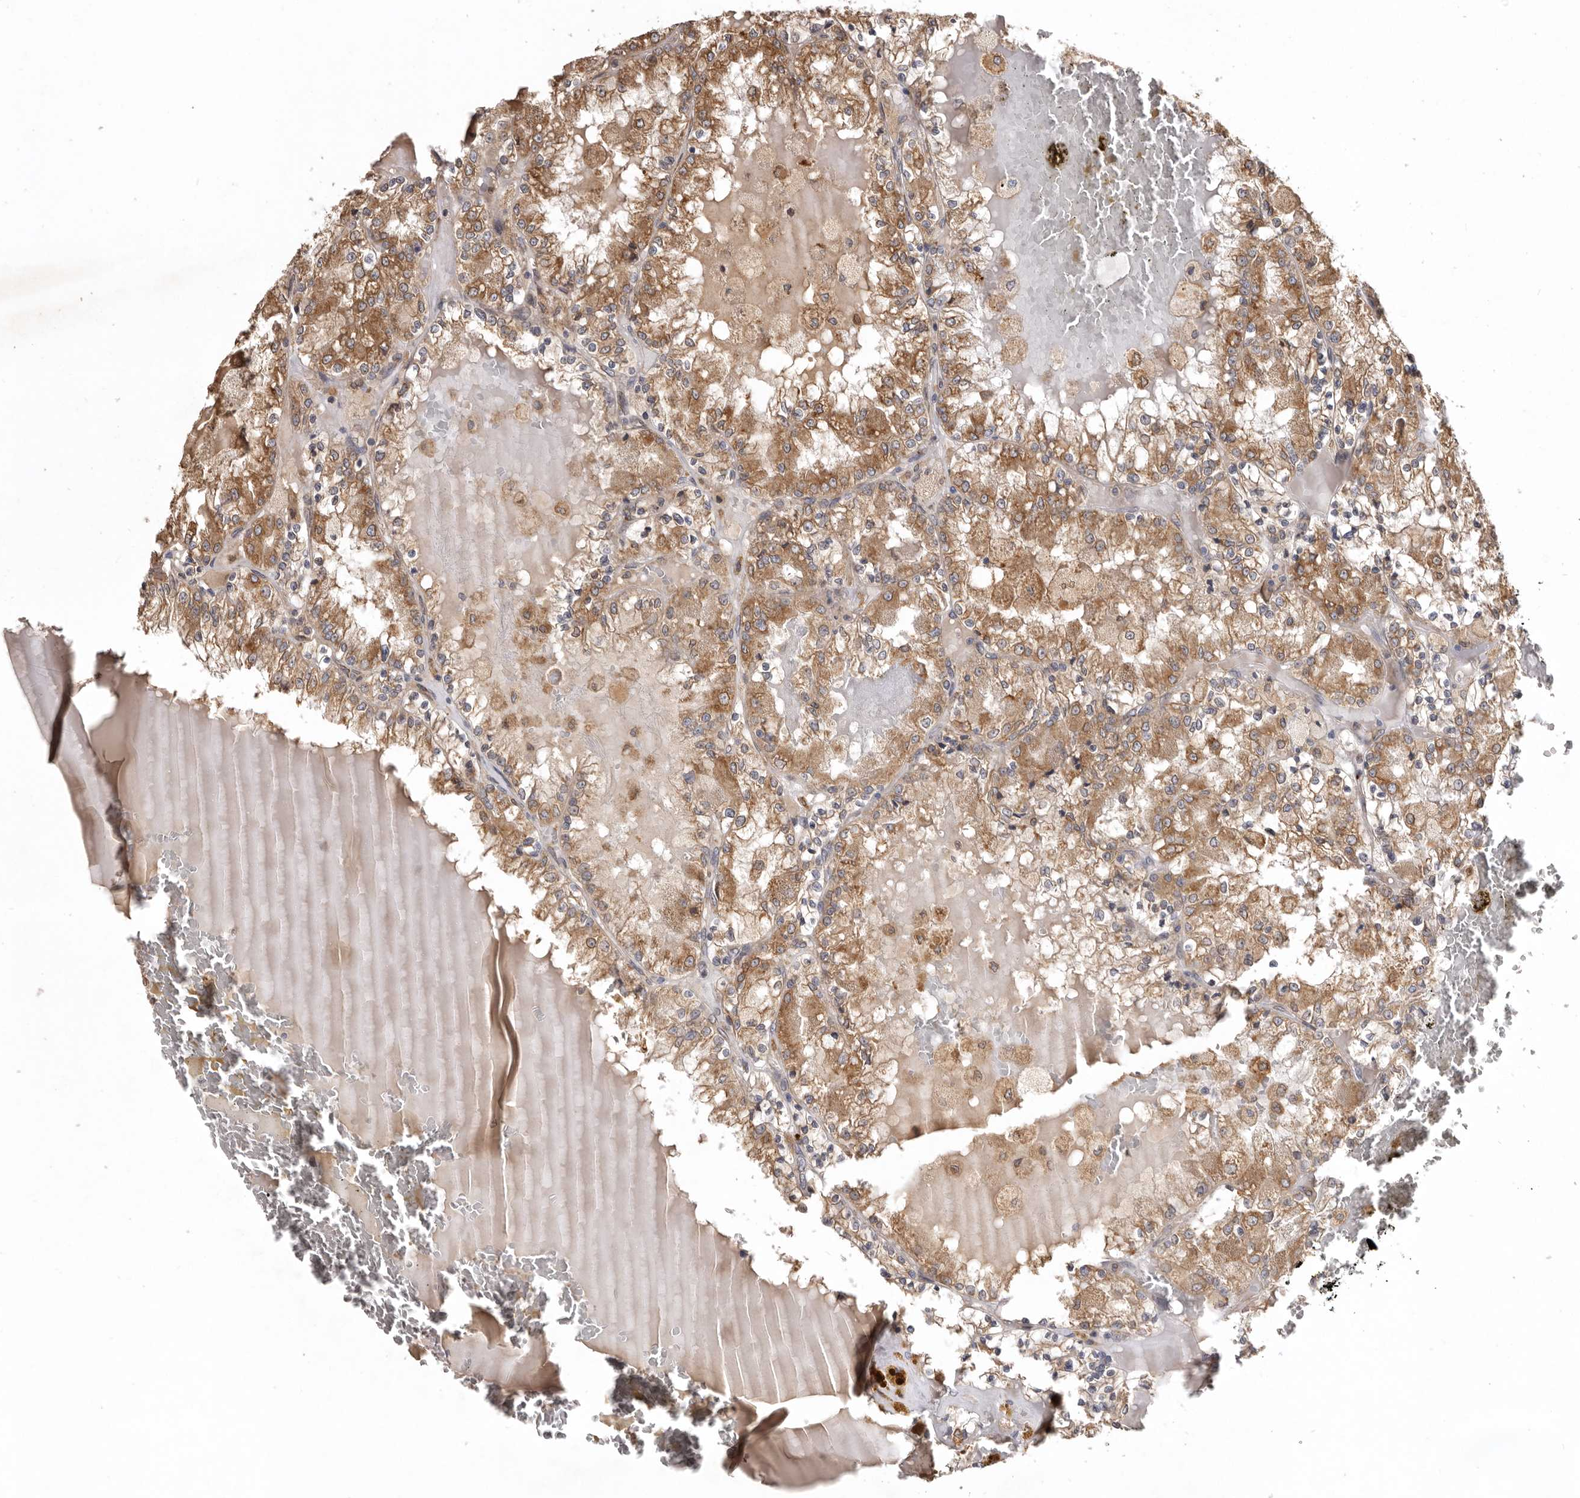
{"staining": {"intensity": "moderate", "quantity": ">75%", "location": "cytoplasmic/membranous"}, "tissue": "renal cancer", "cell_type": "Tumor cells", "image_type": "cancer", "snomed": [{"axis": "morphology", "description": "Adenocarcinoma, NOS"}, {"axis": "topography", "description": "Kidney"}], "caption": "This is an image of immunohistochemistry (IHC) staining of renal cancer, which shows moderate staining in the cytoplasmic/membranous of tumor cells.", "gene": "INKA2", "patient": {"sex": "female", "age": 56}}